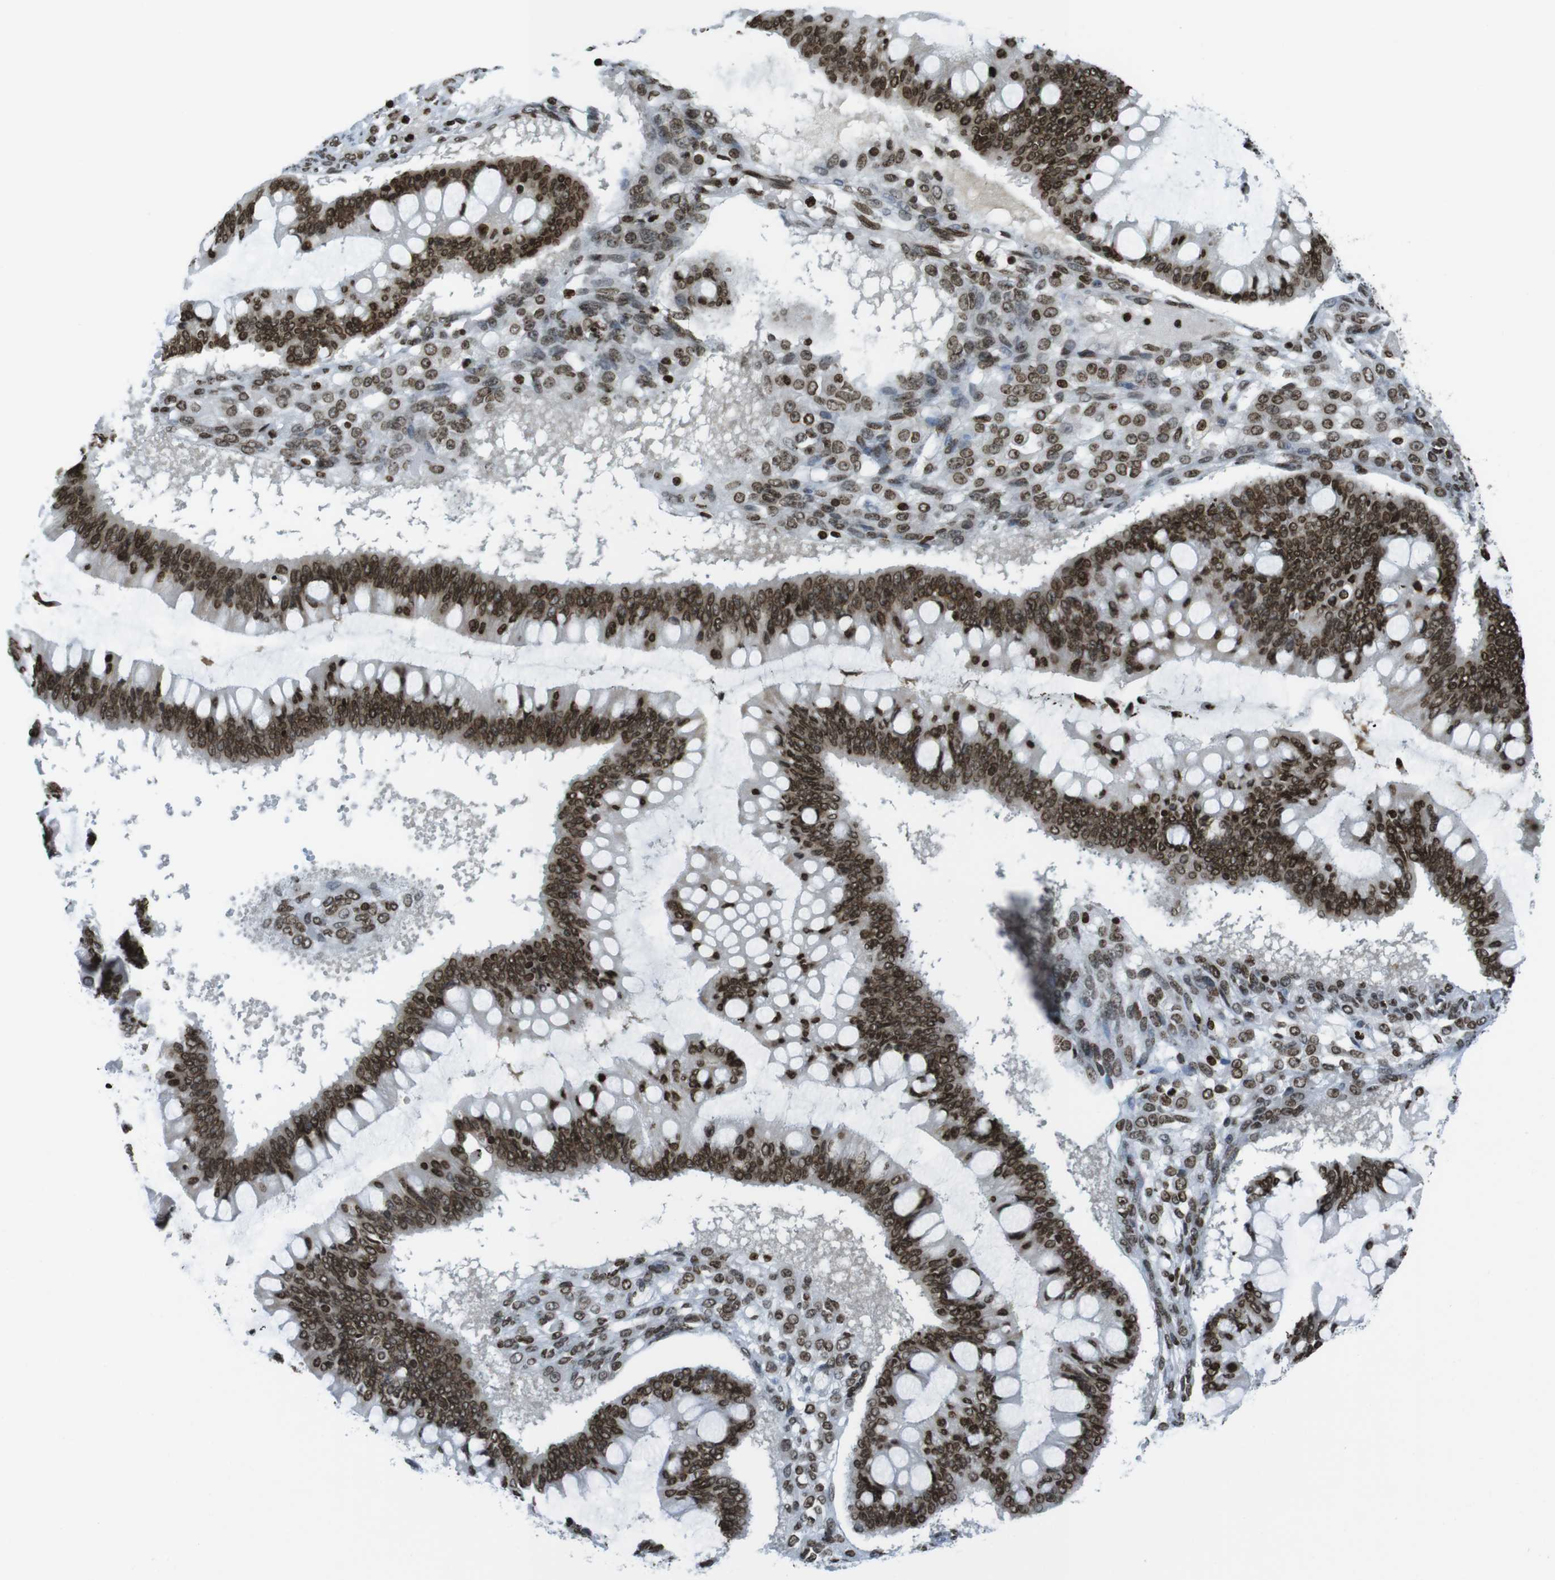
{"staining": {"intensity": "strong", "quantity": ">75%", "location": "nuclear"}, "tissue": "ovarian cancer", "cell_type": "Tumor cells", "image_type": "cancer", "snomed": [{"axis": "morphology", "description": "Cystadenocarcinoma, mucinous, NOS"}, {"axis": "topography", "description": "Ovary"}], "caption": "Human ovarian mucinous cystadenocarcinoma stained with a protein marker exhibits strong staining in tumor cells.", "gene": "H2AC8", "patient": {"sex": "female", "age": 73}}